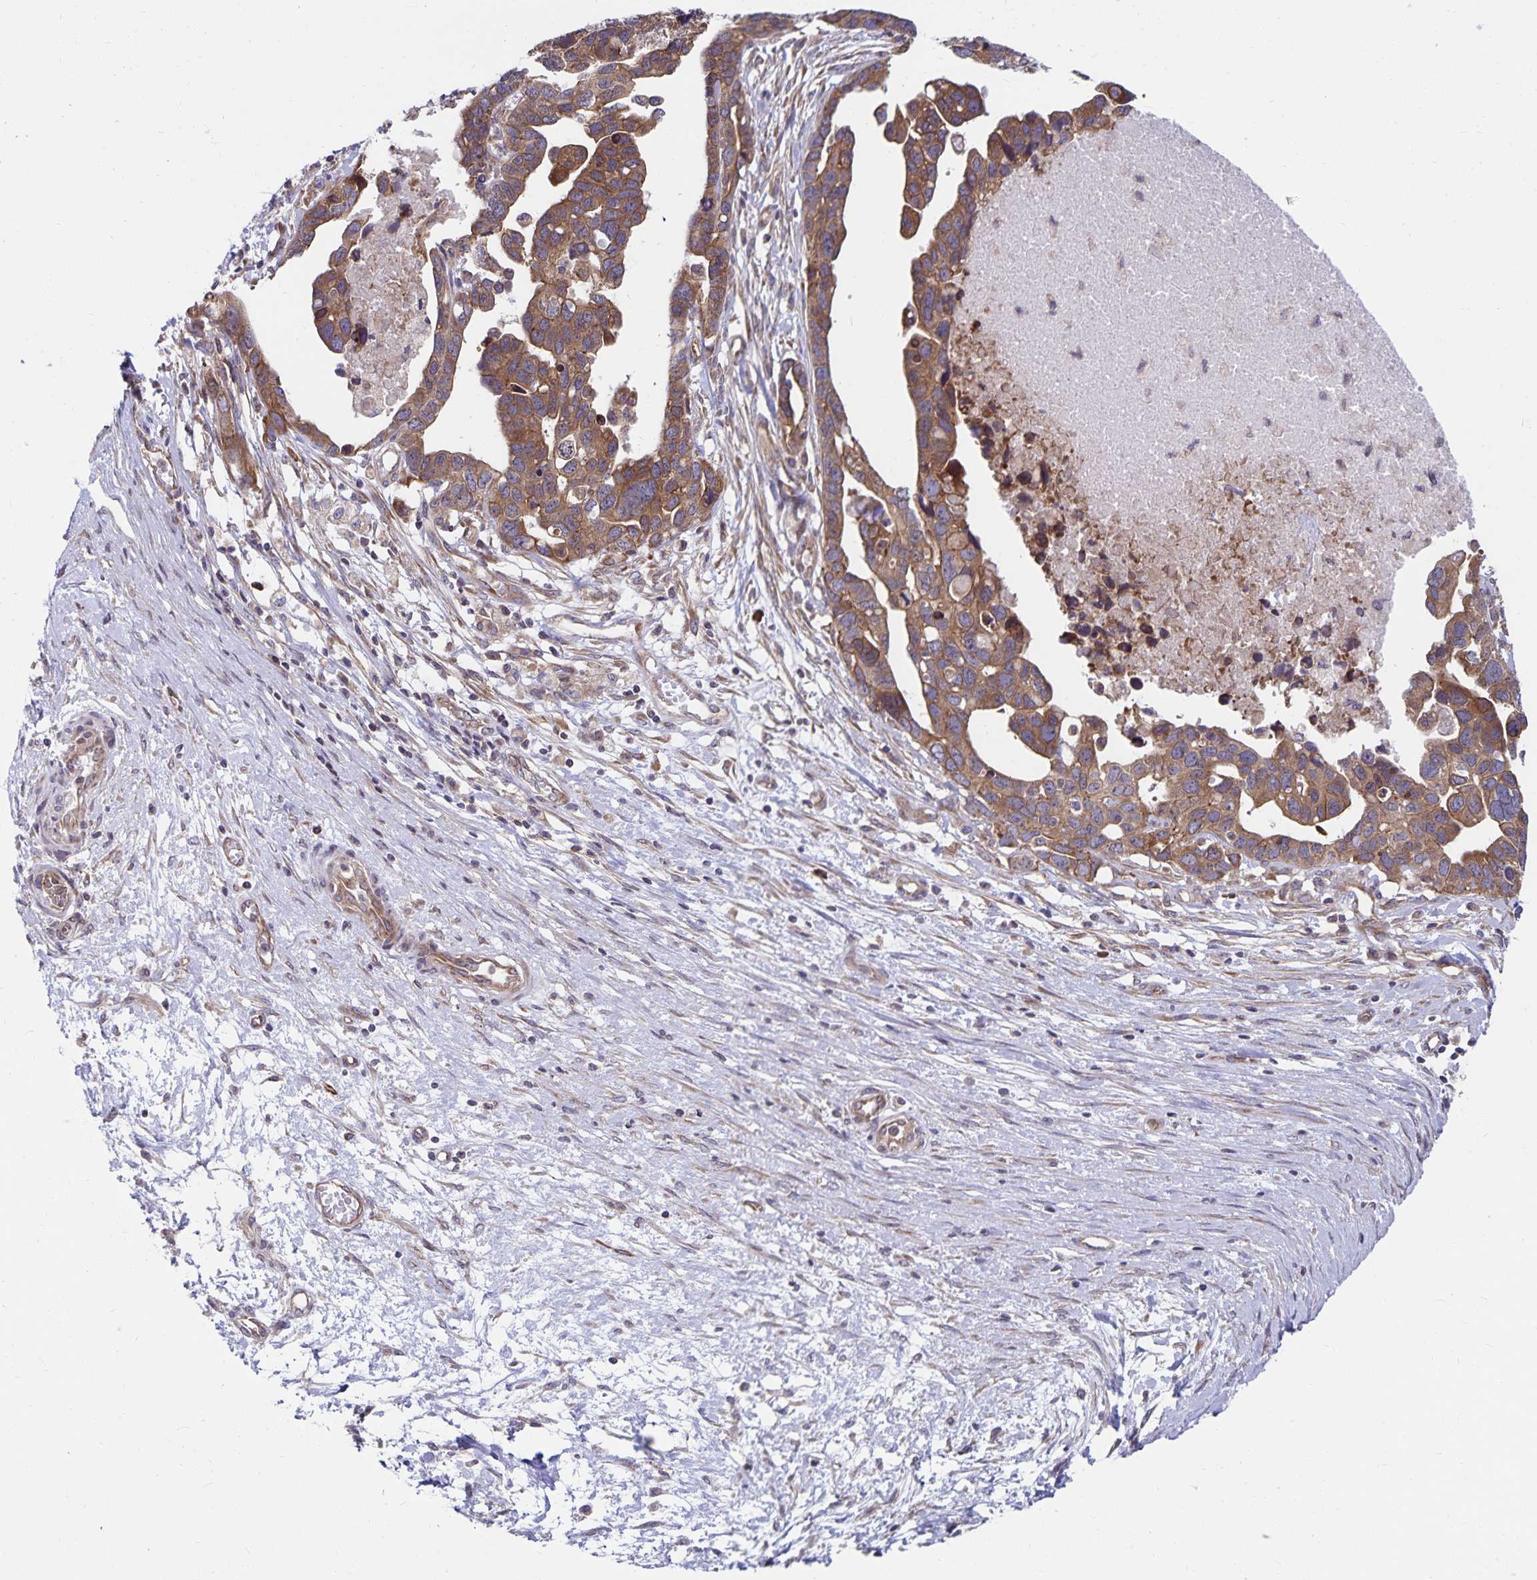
{"staining": {"intensity": "moderate", "quantity": ">75%", "location": "cytoplasmic/membranous"}, "tissue": "ovarian cancer", "cell_type": "Tumor cells", "image_type": "cancer", "snomed": [{"axis": "morphology", "description": "Cystadenocarcinoma, serous, NOS"}, {"axis": "topography", "description": "Ovary"}], "caption": "Brown immunohistochemical staining in human ovarian cancer demonstrates moderate cytoplasmic/membranous expression in approximately >75% of tumor cells.", "gene": "SEC62", "patient": {"sex": "female", "age": 54}}